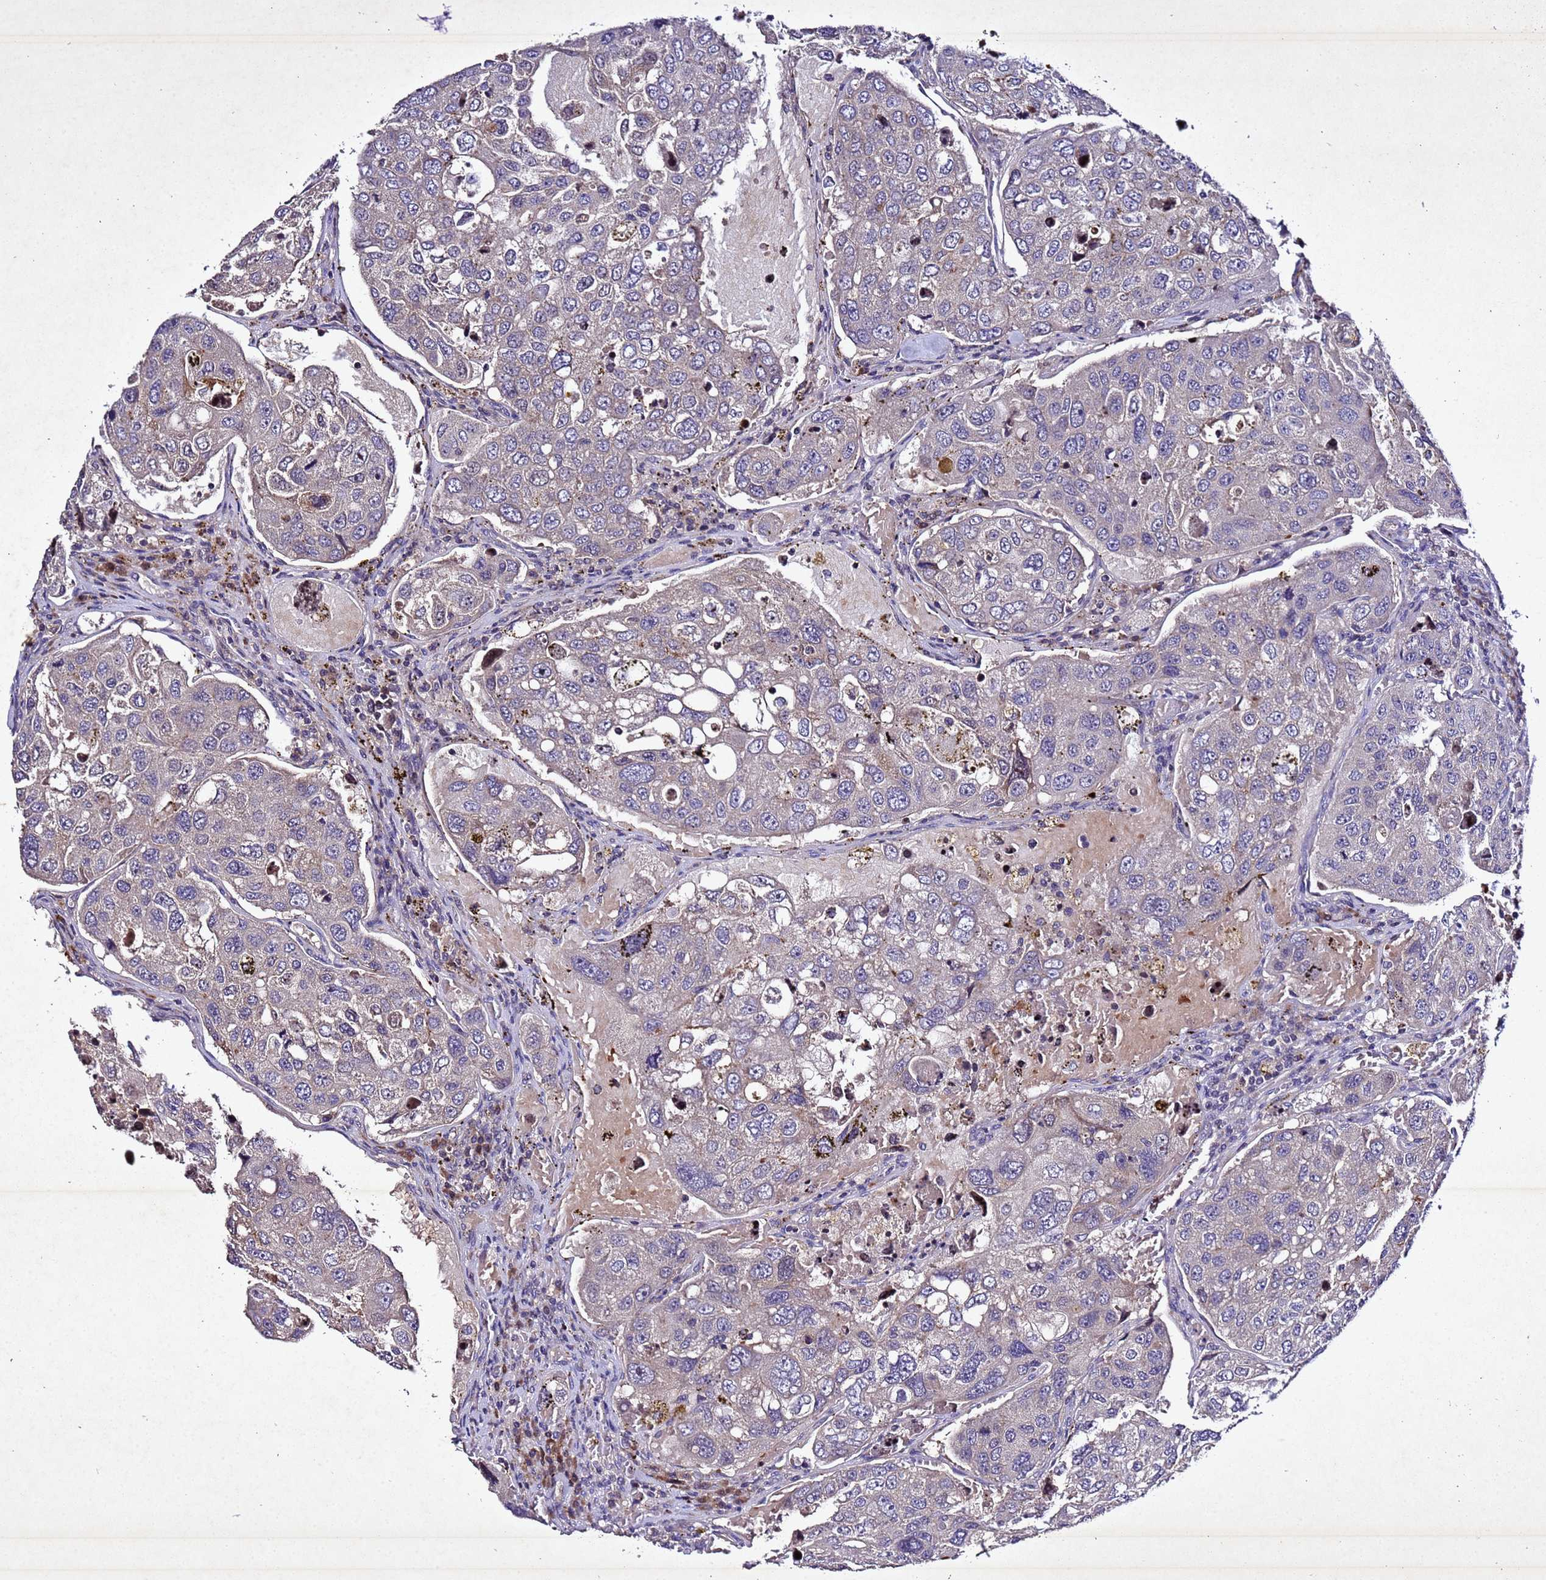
{"staining": {"intensity": "negative", "quantity": "none", "location": "none"}, "tissue": "urothelial cancer", "cell_type": "Tumor cells", "image_type": "cancer", "snomed": [{"axis": "morphology", "description": "Urothelial carcinoma, High grade"}, {"axis": "topography", "description": "Lymph node"}, {"axis": "topography", "description": "Urinary bladder"}], "caption": "High power microscopy image of an immunohistochemistry micrograph of urothelial carcinoma (high-grade), revealing no significant staining in tumor cells.", "gene": "SV2B", "patient": {"sex": "male", "age": 51}}